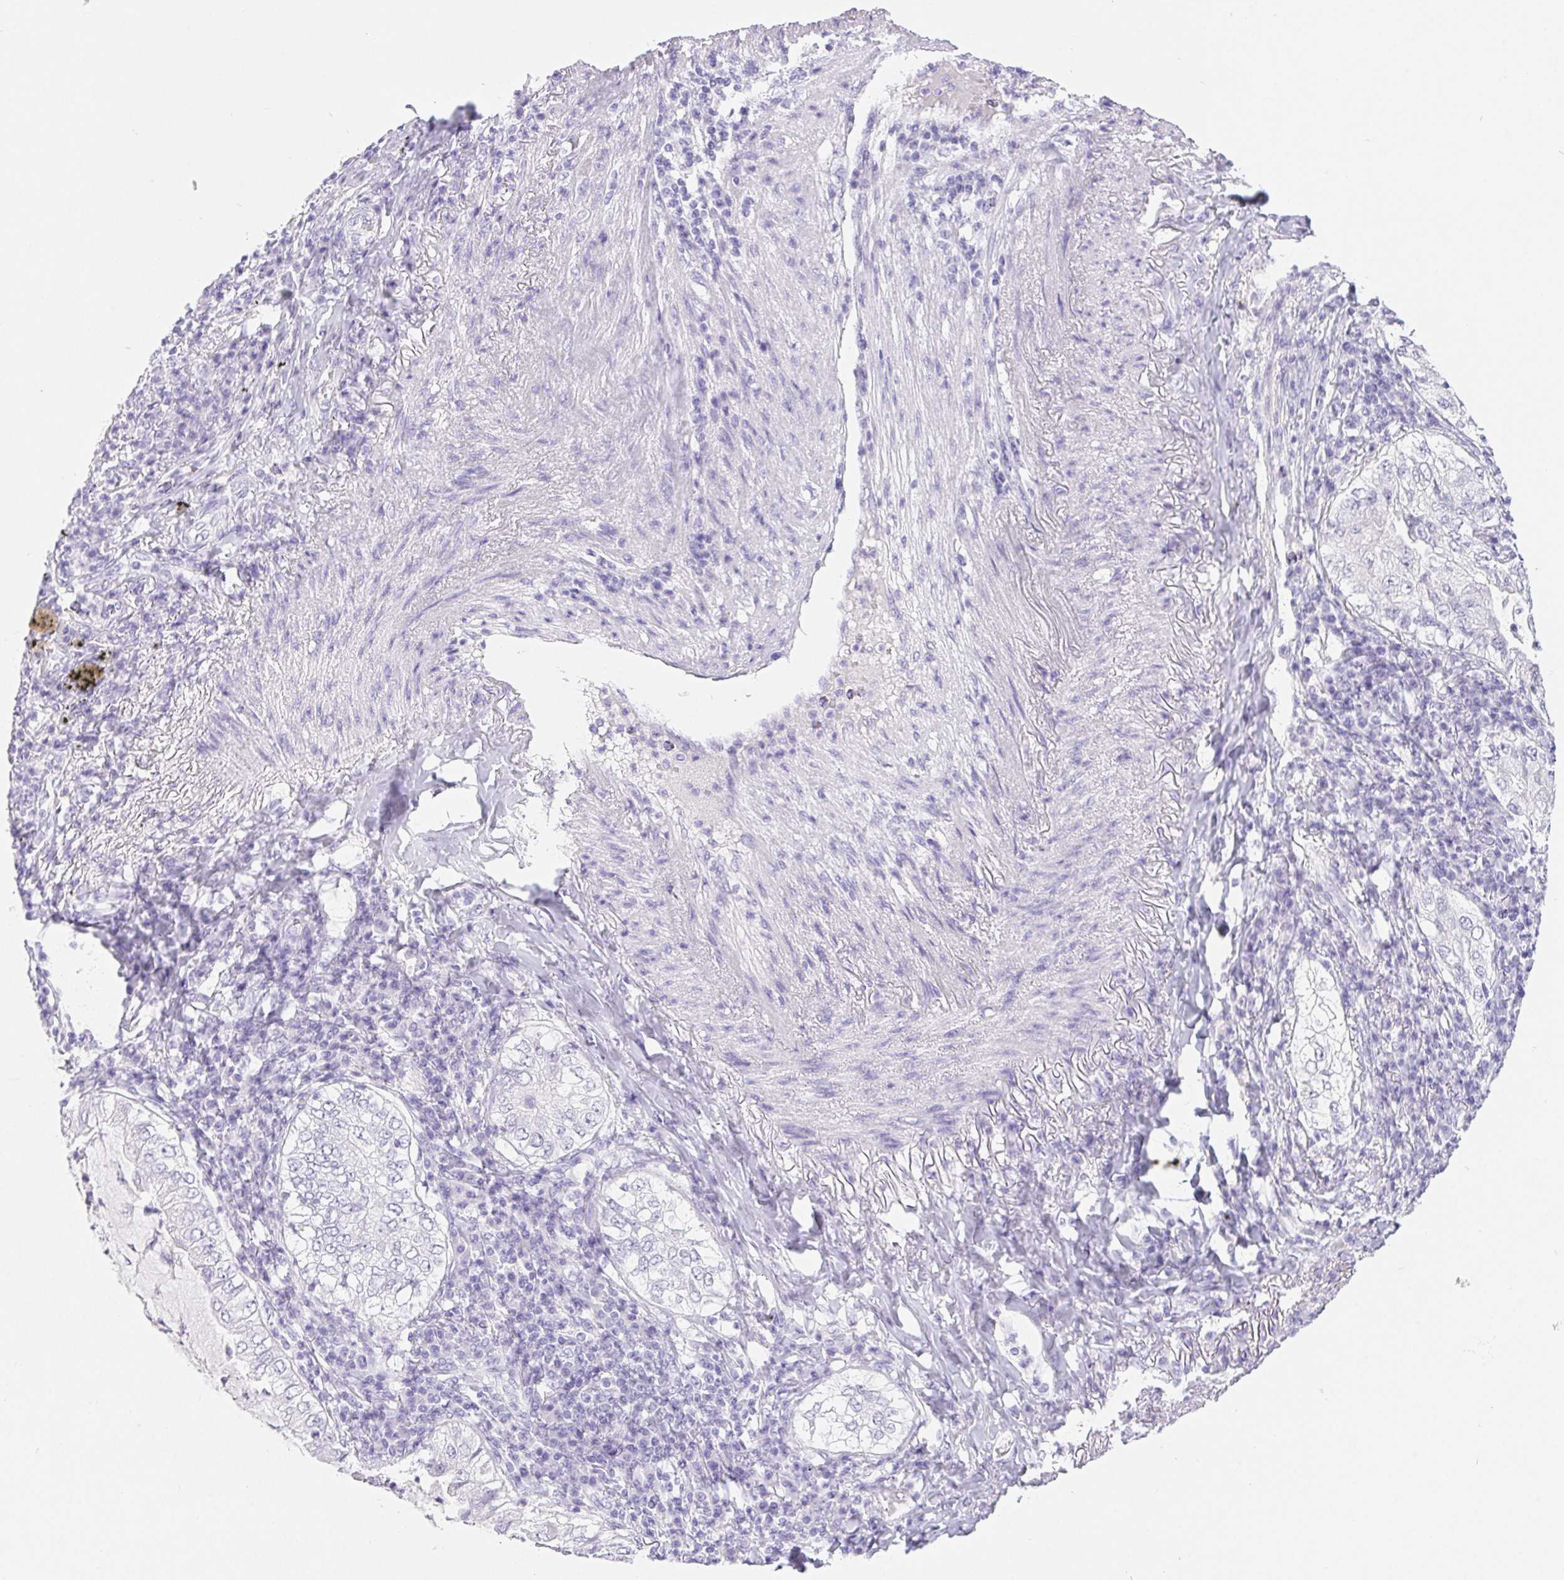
{"staining": {"intensity": "negative", "quantity": "none", "location": "none"}, "tissue": "lung cancer", "cell_type": "Tumor cells", "image_type": "cancer", "snomed": [{"axis": "morphology", "description": "Adenocarcinoma, NOS"}, {"axis": "topography", "description": "Lung"}], "caption": "The histopathology image shows no significant expression in tumor cells of lung adenocarcinoma. The staining was performed using DAB (3,3'-diaminobenzidine) to visualize the protein expression in brown, while the nuclei were stained in blue with hematoxylin (Magnification: 20x).", "gene": "PNLIP", "patient": {"sex": "female", "age": 73}}